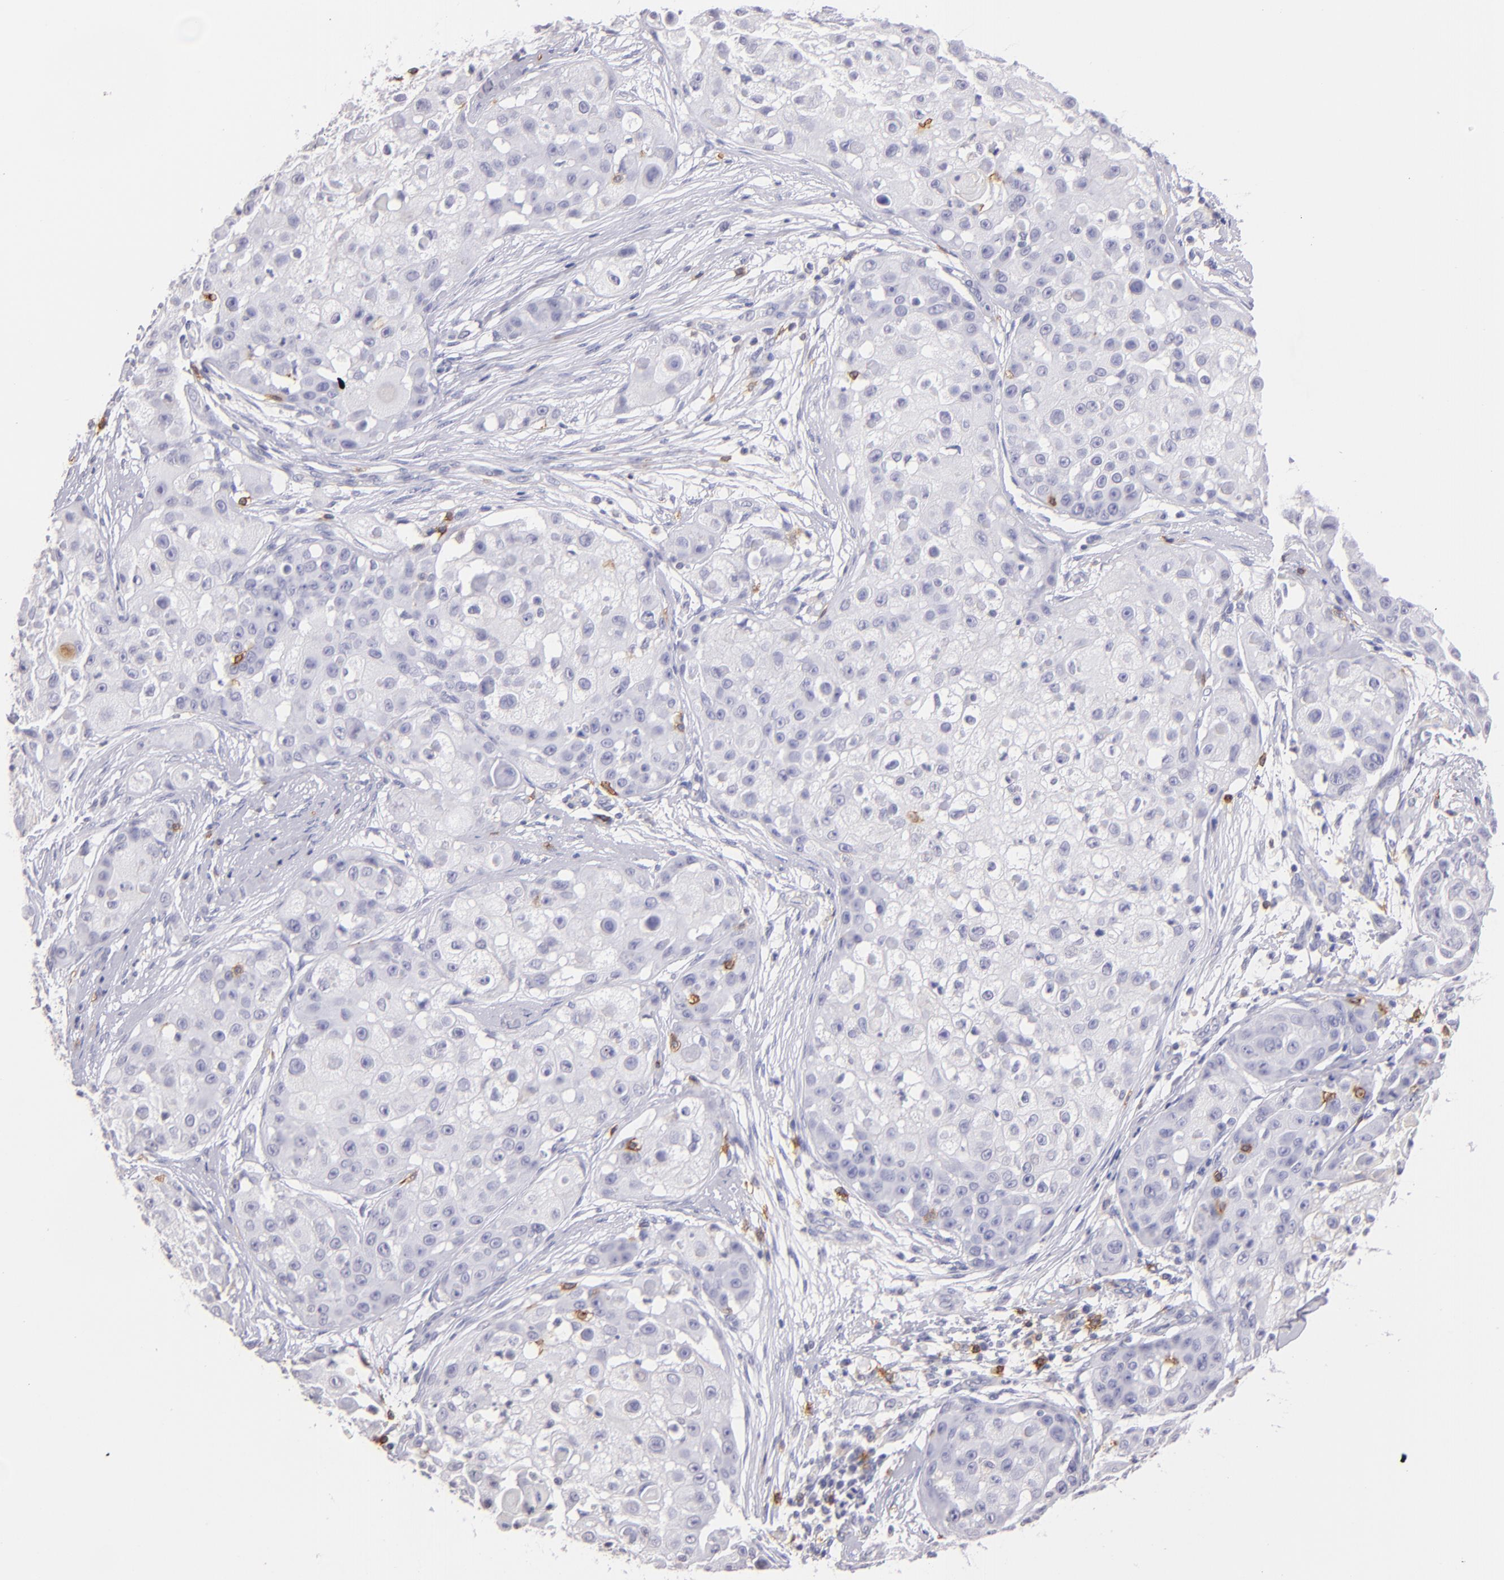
{"staining": {"intensity": "negative", "quantity": "none", "location": "none"}, "tissue": "skin cancer", "cell_type": "Tumor cells", "image_type": "cancer", "snomed": [{"axis": "morphology", "description": "Squamous cell carcinoma, NOS"}, {"axis": "topography", "description": "Skin"}], "caption": "A photomicrograph of skin cancer stained for a protein demonstrates no brown staining in tumor cells. (DAB immunohistochemistry visualized using brightfield microscopy, high magnification).", "gene": "IL2RA", "patient": {"sex": "female", "age": 57}}